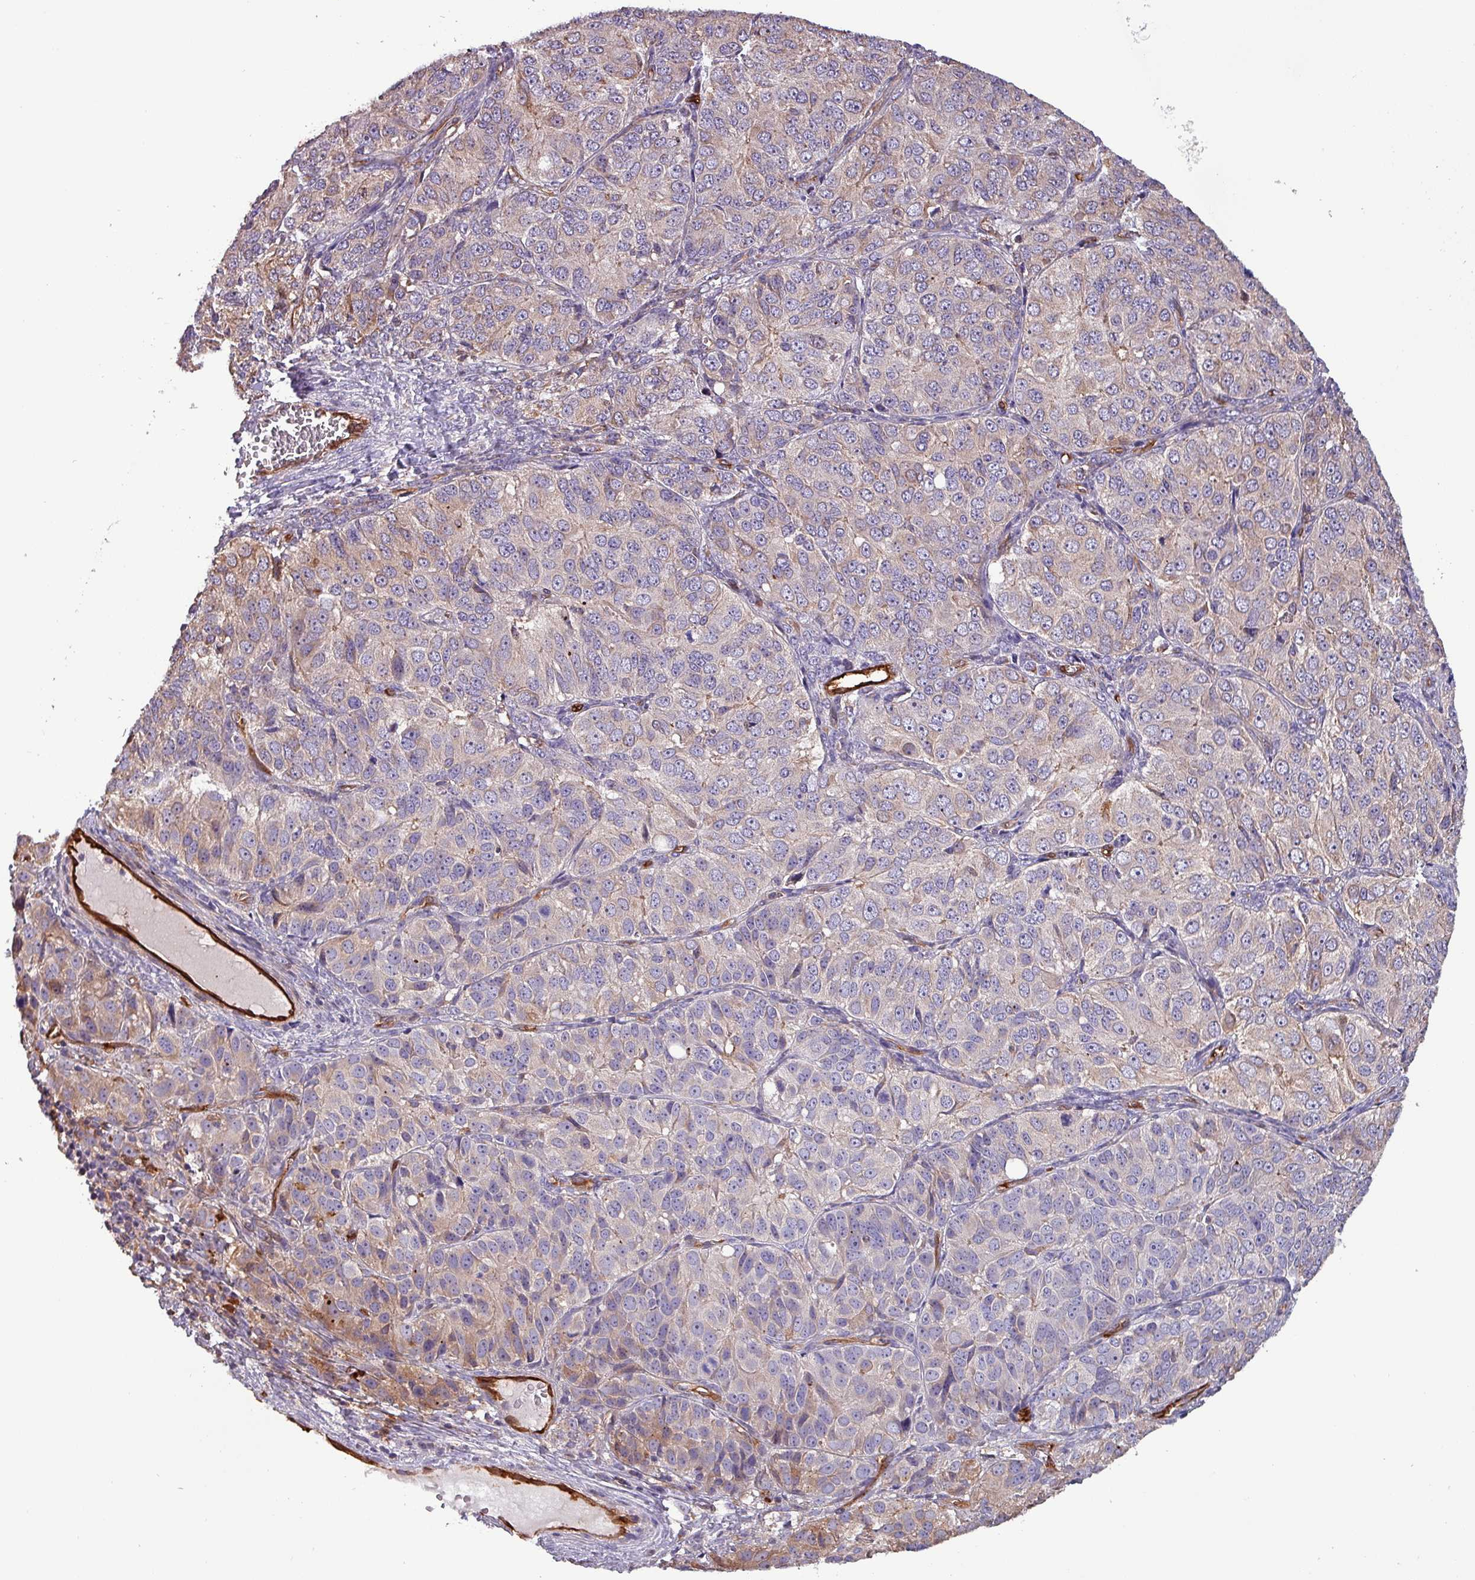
{"staining": {"intensity": "weak", "quantity": "25%-75%", "location": "cytoplasmic/membranous"}, "tissue": "ovarian cancer", "cell_type": "Tumor cells", "image_type": "cancer", "snomed": [{"axis": "morphology", "description": "Carcinoma, endometroid"}, {"axis": "topography", "description": "Ovary"}], "caption": "Weak cytoplasmic/membranous expression for a protein is identified in approximately 25%-75% of tumor cells of ovarian endometroid carcinoma using IHC.", "gene": "SCIN", "patient": {"sex": "female", "age": 51}}